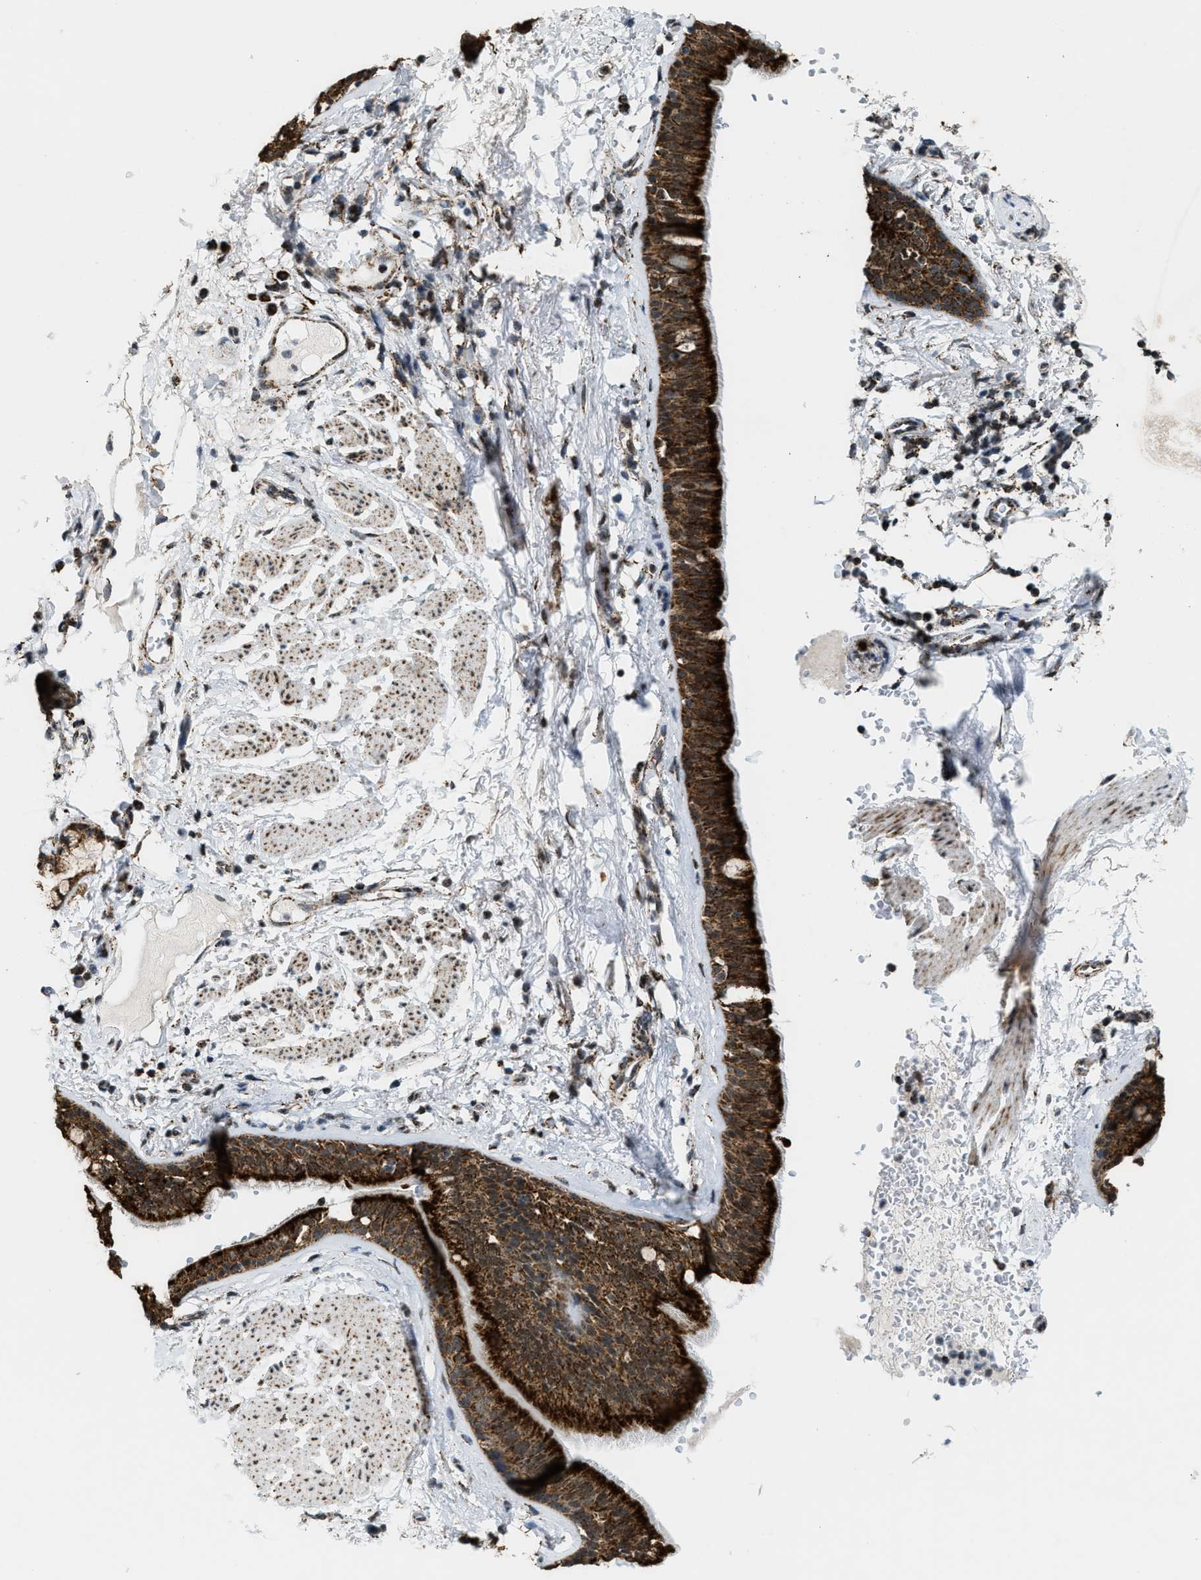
{"staining": {"intensity": "strong", "quantity": ">75%", "location": "cytoplasmic/membranous"}, "tissue": "bronchus", "cell_type": "Respiratory epithelial cells", "image_type": "normal", "snomed": [{"axis": "morphology", "description": "Normal tissue, NOS"}, {"axis": "topography", "description": "Cartilage tissue"}], "caption": "Respiratory epithelial cells demonstrate high levels of strong cytoplasmic/membranous positivity in approximately >75% of cells in unremarkable bronchus. (DAB = brown stain, brightfield microscopy at high magnification).", "gene": "HIBADH", "patient": {"sex": "female", "age": 63}}